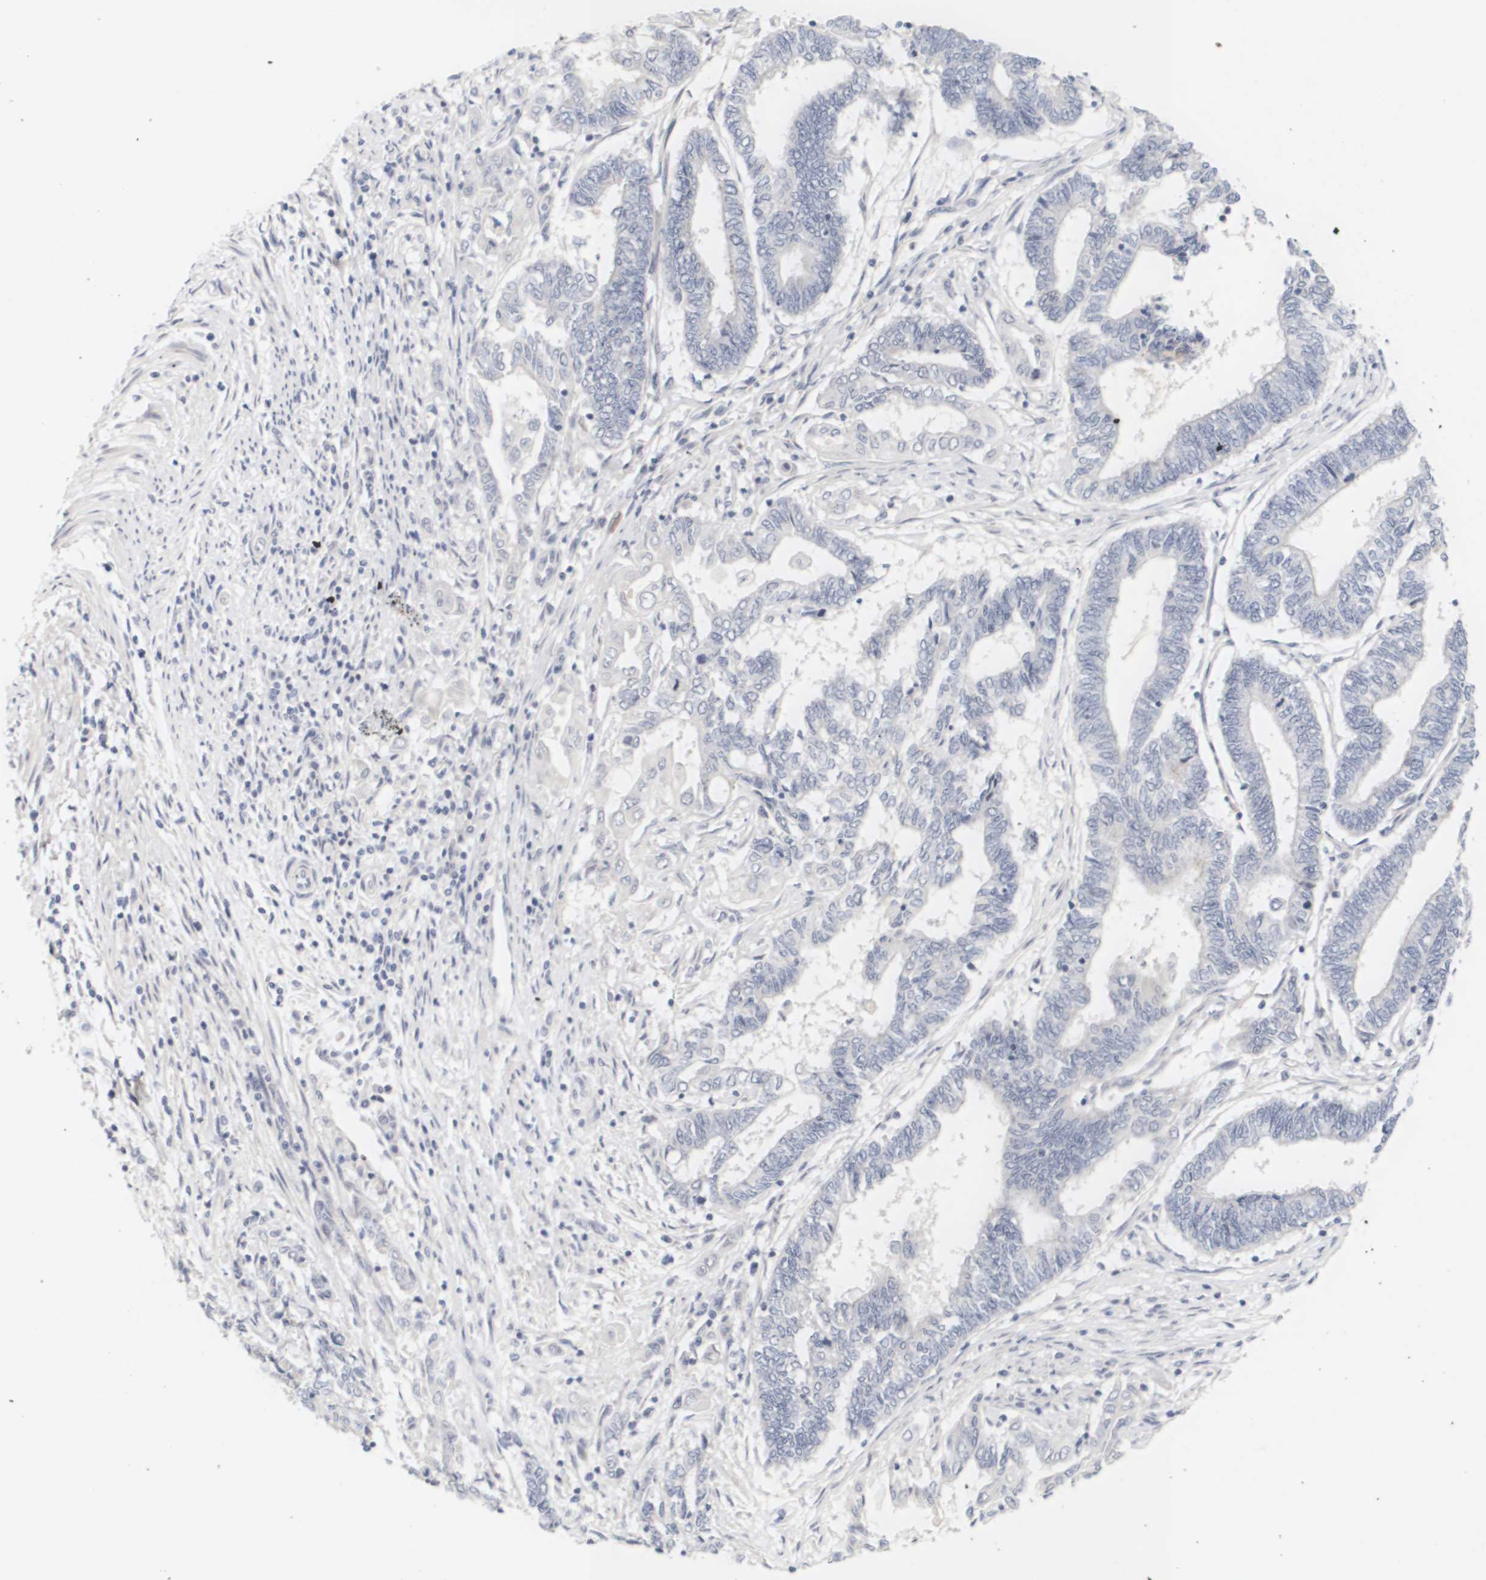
{"staining": {"intensity": "weak", "quantity": "<25%", "location": "cytoplasmic/membranous"}, "tissue": "endometrial cancer", "cell_type": "Tumor cells", "image_type": "cancer", "snomed": [{"axis": "morphology", "description": "Adenocarcinoma, NOS"}, {"axis": "topography", "description": "Uterus"}, {"axis": "topography", "description": "Endometrium"}], "caption": "The image reveals no staining of tumor cells in endometrial cancer.", "gene": "CYB561", "patient": {"sex": "female", "age": 70}}